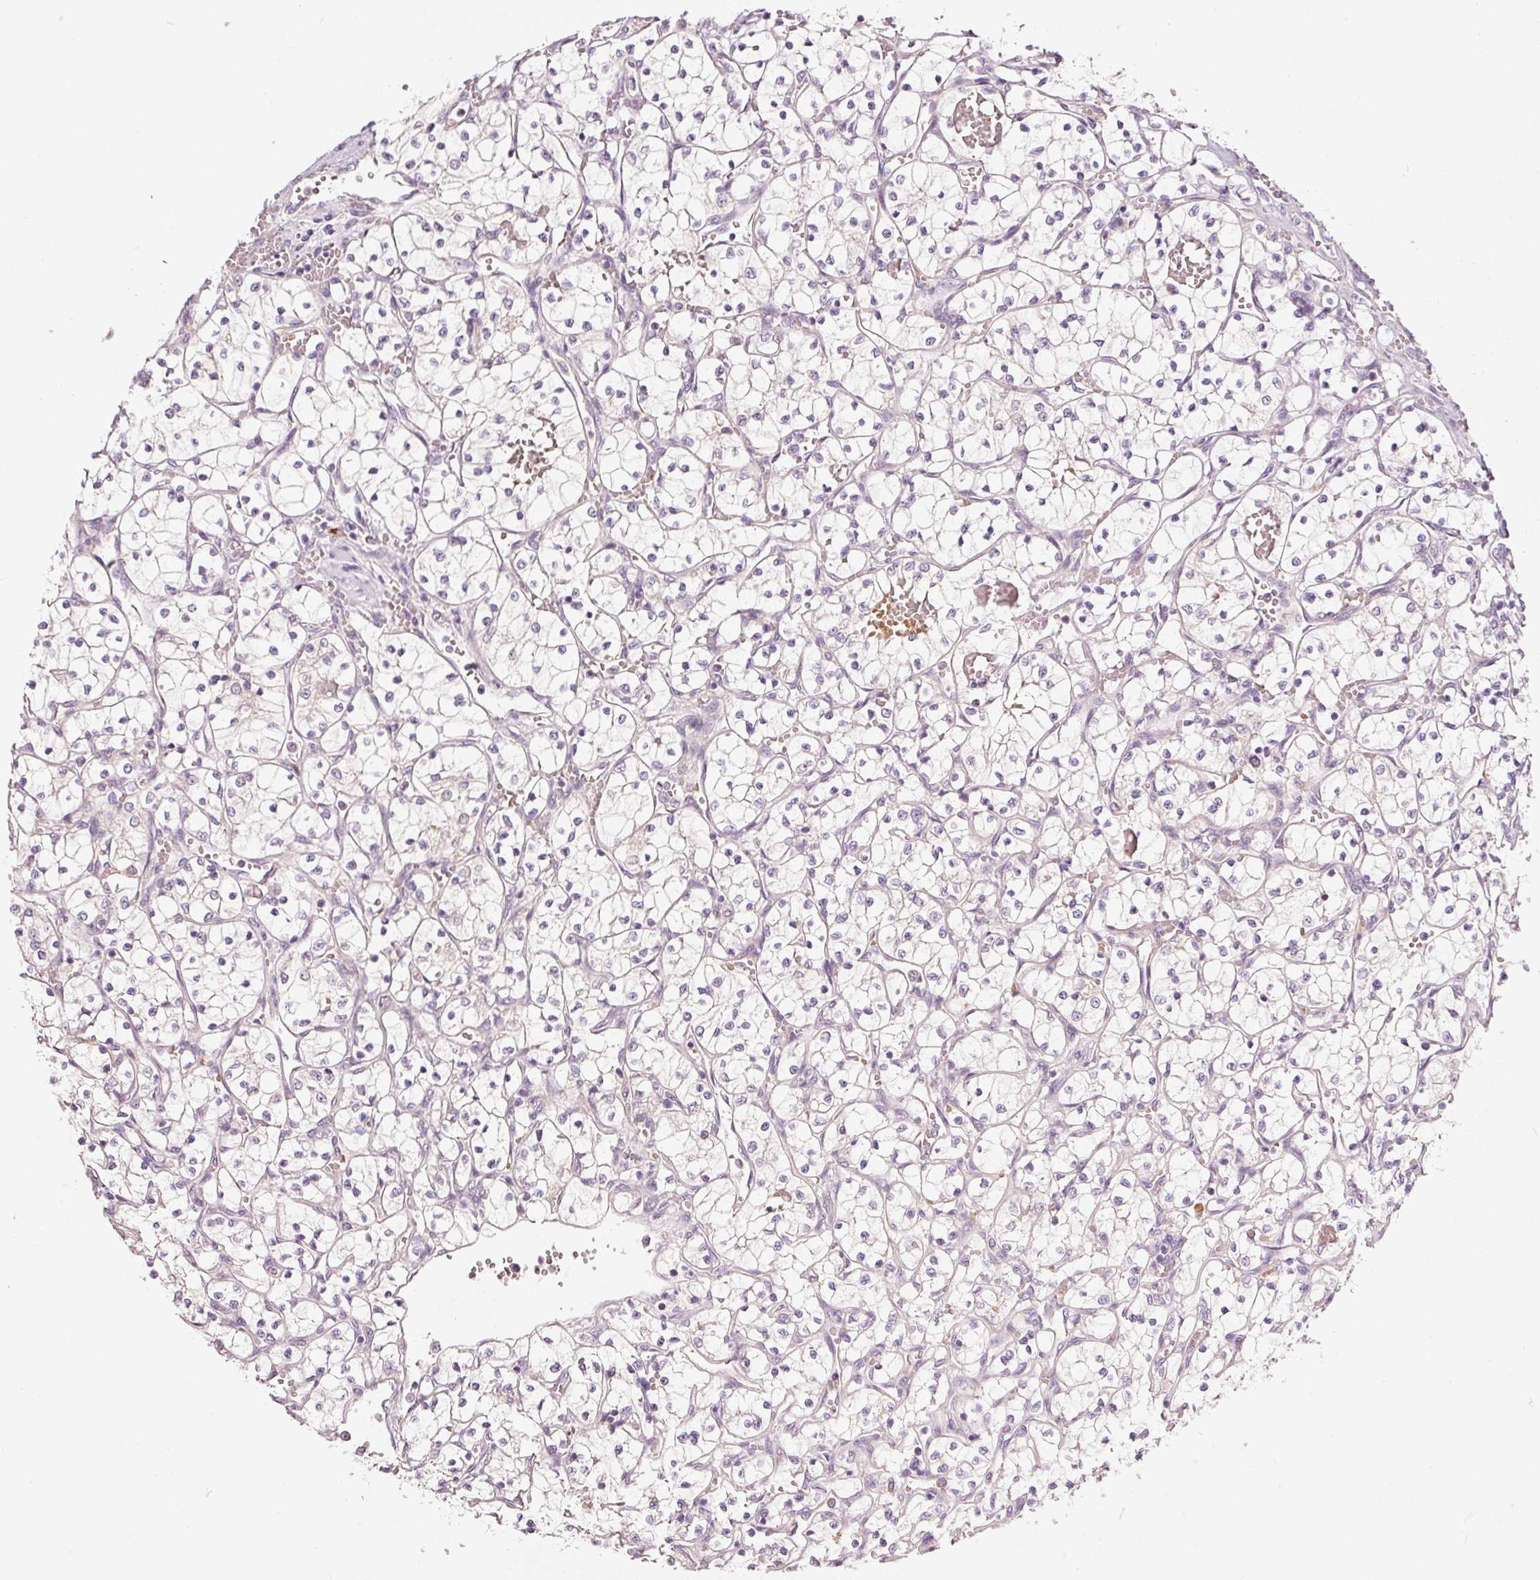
{"staining": {"intensity": "negative", "quantity": "none", "location": "none"}, "tissue": "renal cancer", "cell_type": "Tumor cells", "image_type": "cancer", "snomed": [{"axis": "morphology", "description": "Adenocarcinoma, NOS"}, {"axis": "topography", "description": "Kidney"}], "caption": "Protein analysis of adenocarcinoma (renal) reveals no significant expression in tumor cells.", "gene": "KLHL21", "patient": {"sex": "female", "age": 69}}